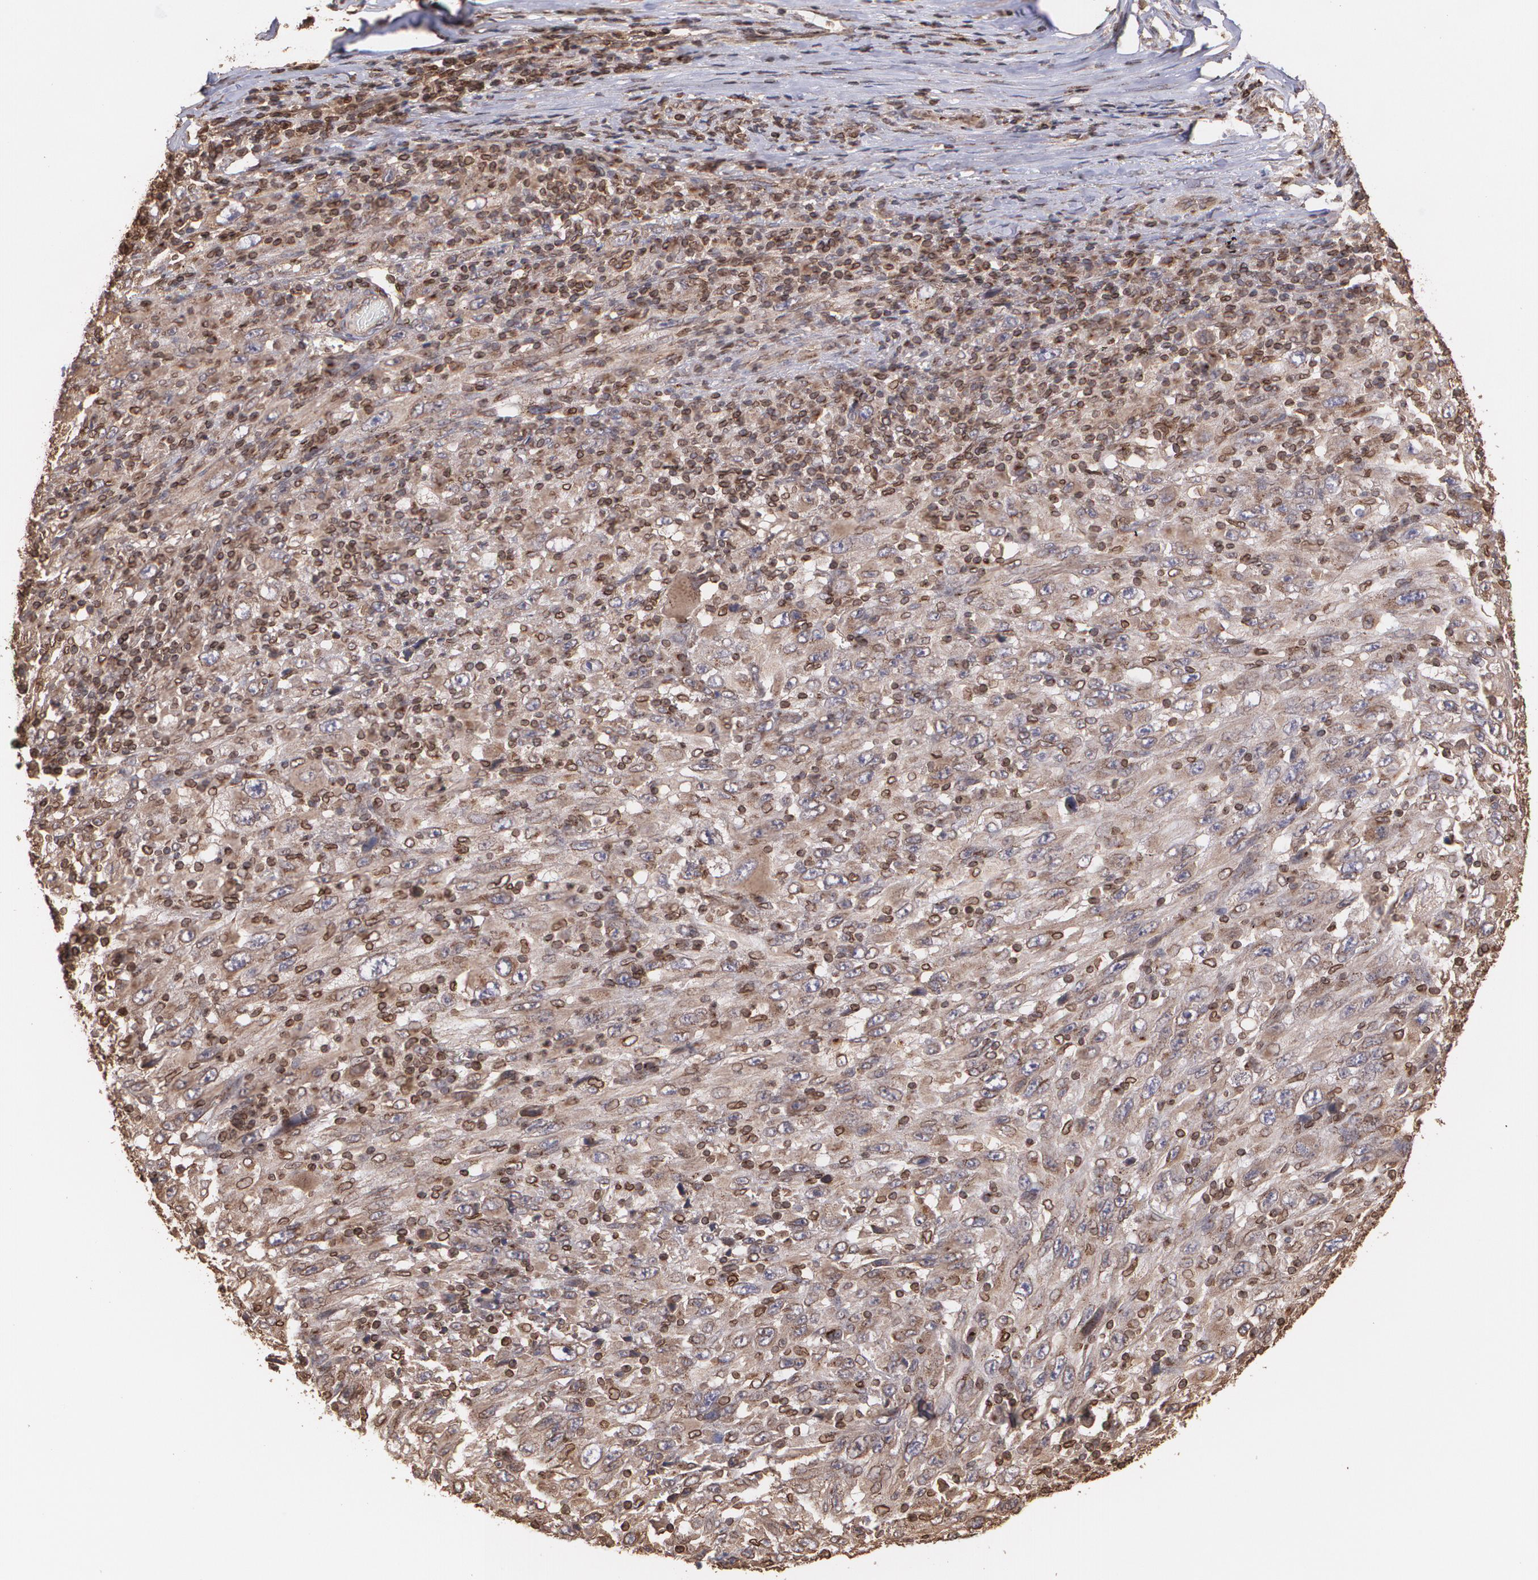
{"staining": {"intensity": "moderate", "quantity": "25%-75%", "location": "cytoplasmic/membranous"}, "tissue": "melanoma", "cell_type": "Tumor cells", "image_type": "cancer", "snomed": [{"axis": "morphology", "description": "Malignant melanoma, Metastatic site"}, {"axis": "topography", "description": "Skin"}], "caption": "Tumor cells demonstrate medium levels of moderate cytoplasmic/membranous expression in approximately 25%-75% of cells in human malignant melanoma (metastatic site).", "gene": "TRIP11", "patient": {"sex": "female", "age": 56}}